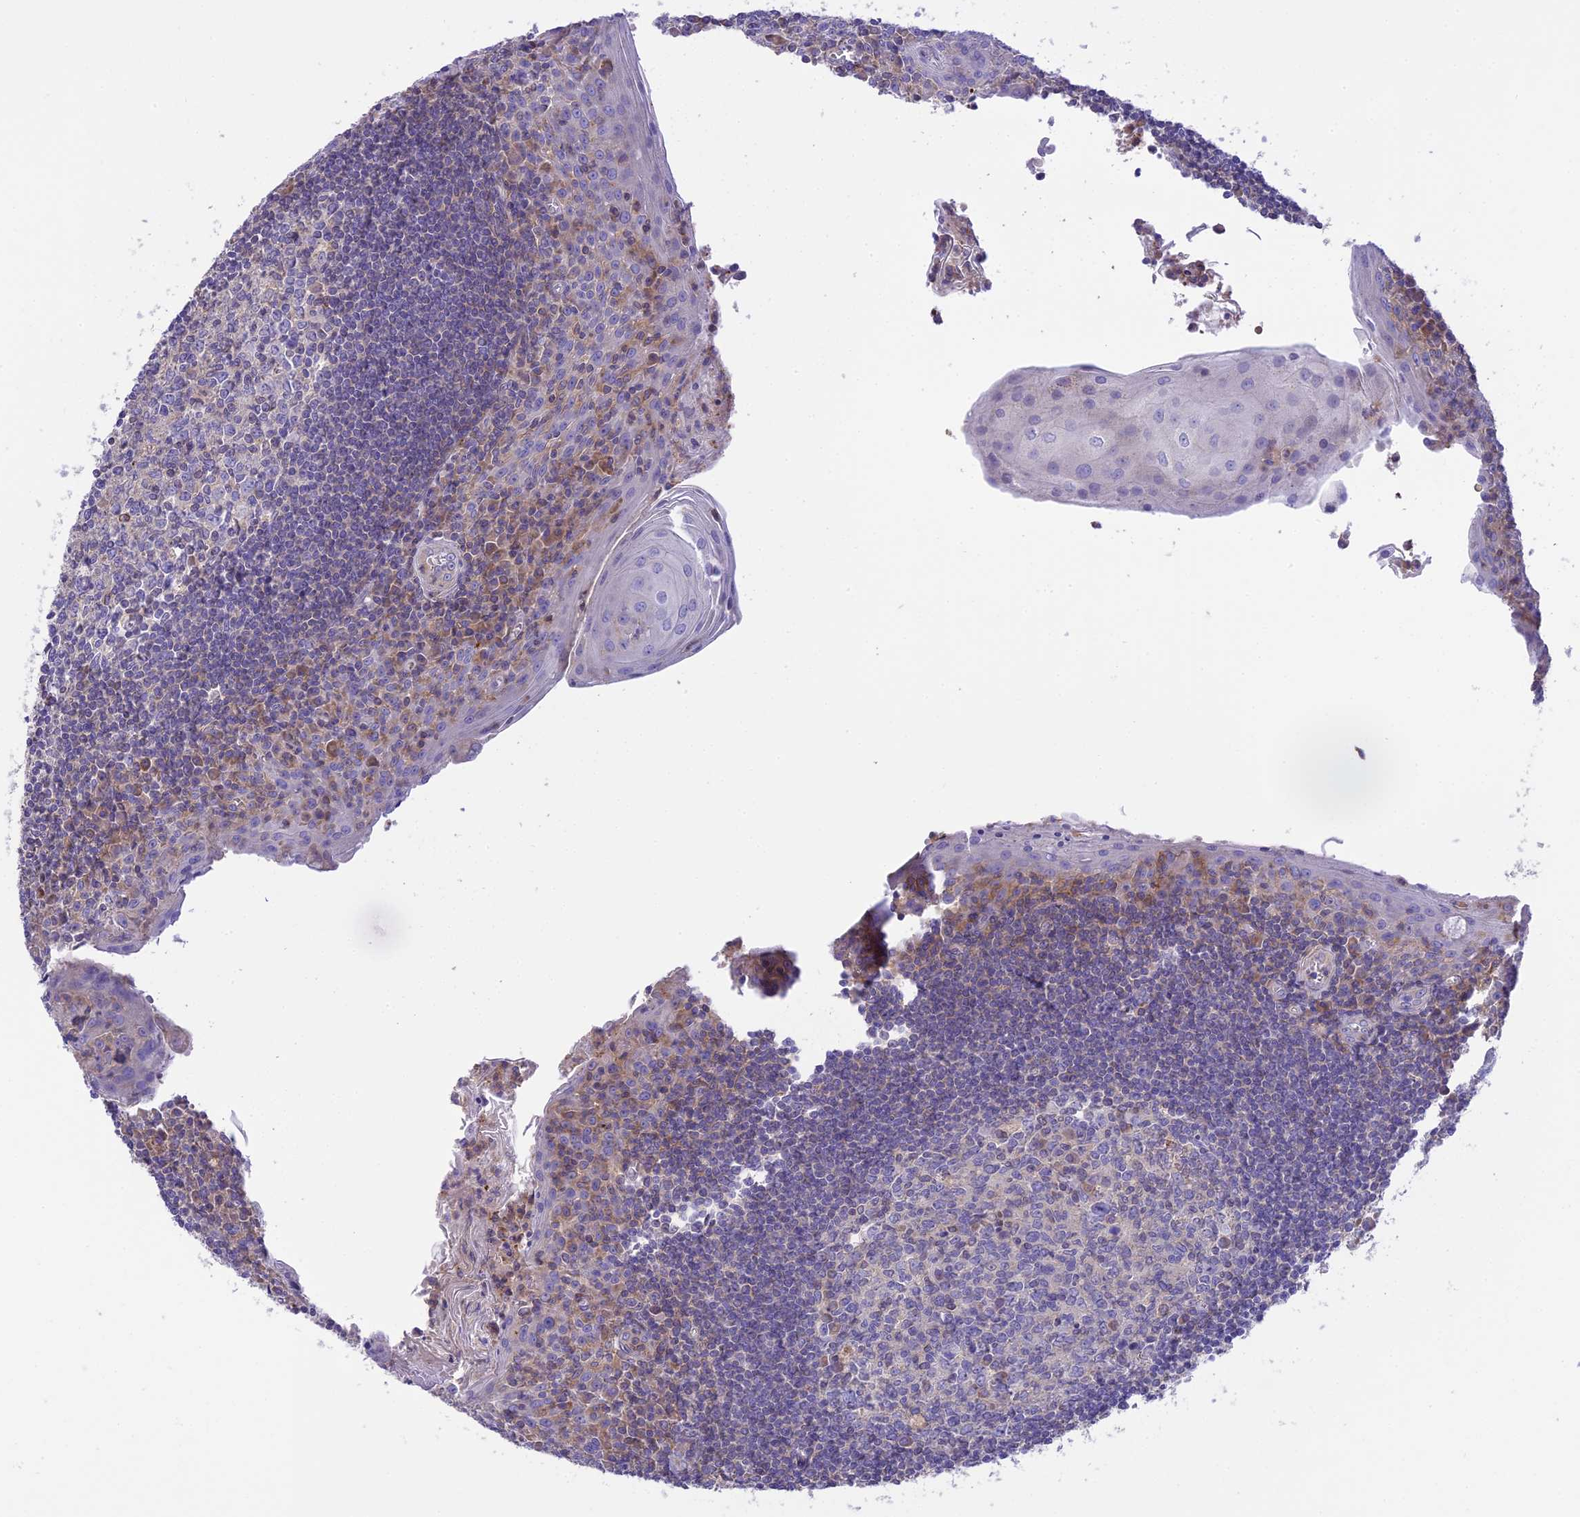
{"staining": {"intensity": "moderate", "quantity": "<25%", "location": "cytoplasmic/membranous"}, "tissue": "tonsil", "cell_type": "Germinal center cells", "image_type": "normal", "snomed": [{"axis": "morphology", "description": "Normal tissue, NOS"}, {"axis": "topography", "description": "Tonsil"}], "caption": "High-magnification brightfield microscopy of benign tonsil stained with DAB (brown) and counterstained with hematoxylin (blue). germinal center cells exhibit moderate cytoplasmic/membranous expression is appreciated in approximately<25% of cells. (DAB (3,3'-diaminobenzidine) IHC, brown staining for protein, blue staining for nuclei).", "gene": "CORO7", "patient": {"sex": "male", "age": 27}}